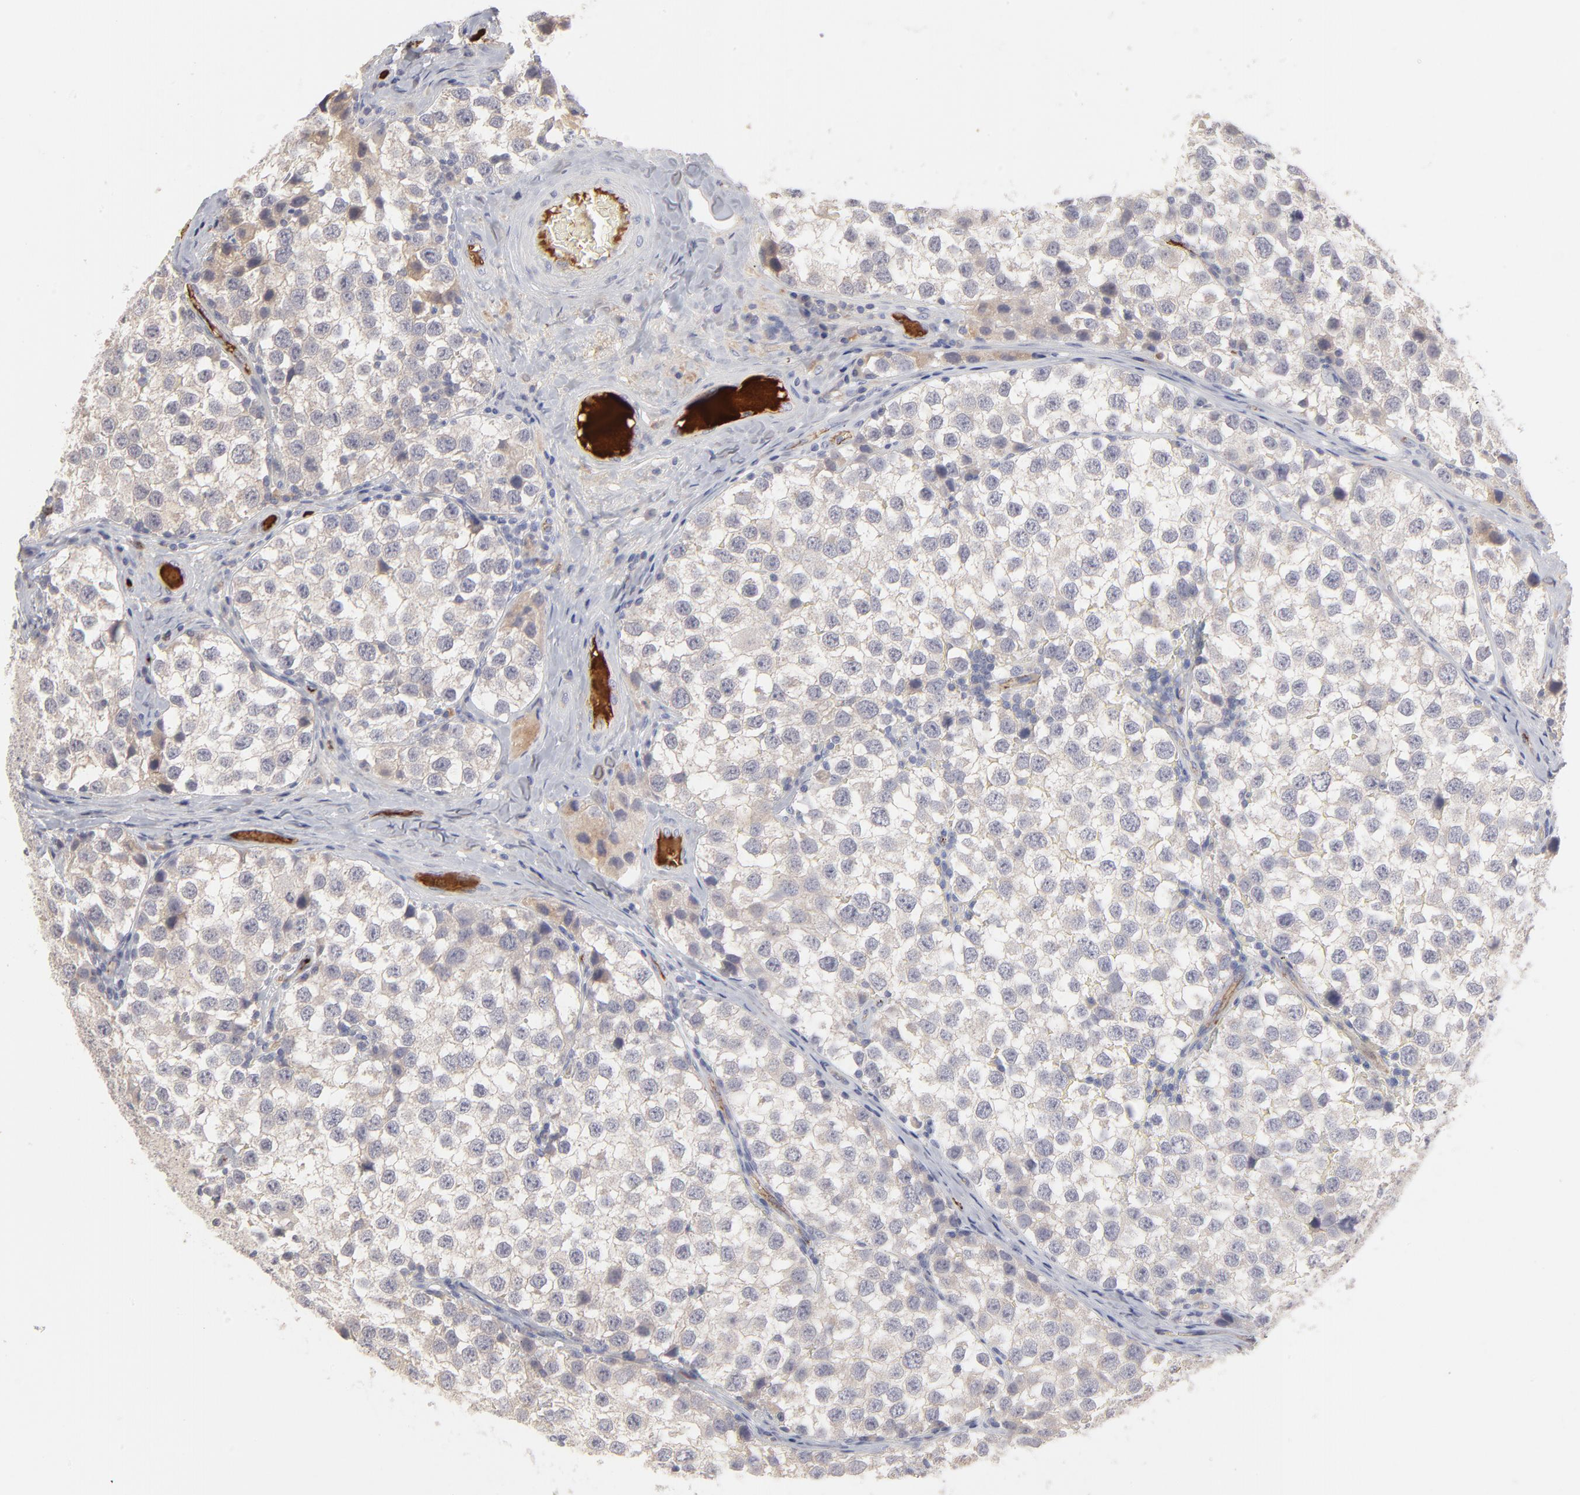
{"staining": {"intensity": "negative", "quantity": "none", "location": "none"}, "tissue": "testis cancer", "cell_type": "Tumor cells", "image_type": "cancer", "snomed": [{"axis": "morphology", "description": "Seminoma, NOS"}, {"axis": "topography", "description": "Testis"}], "caption": "This is an IHC image of human testis cancer. There is no expression in tumor cells.", "gene": "CCR3", "patient": {"sex": "male", "age": 39}}